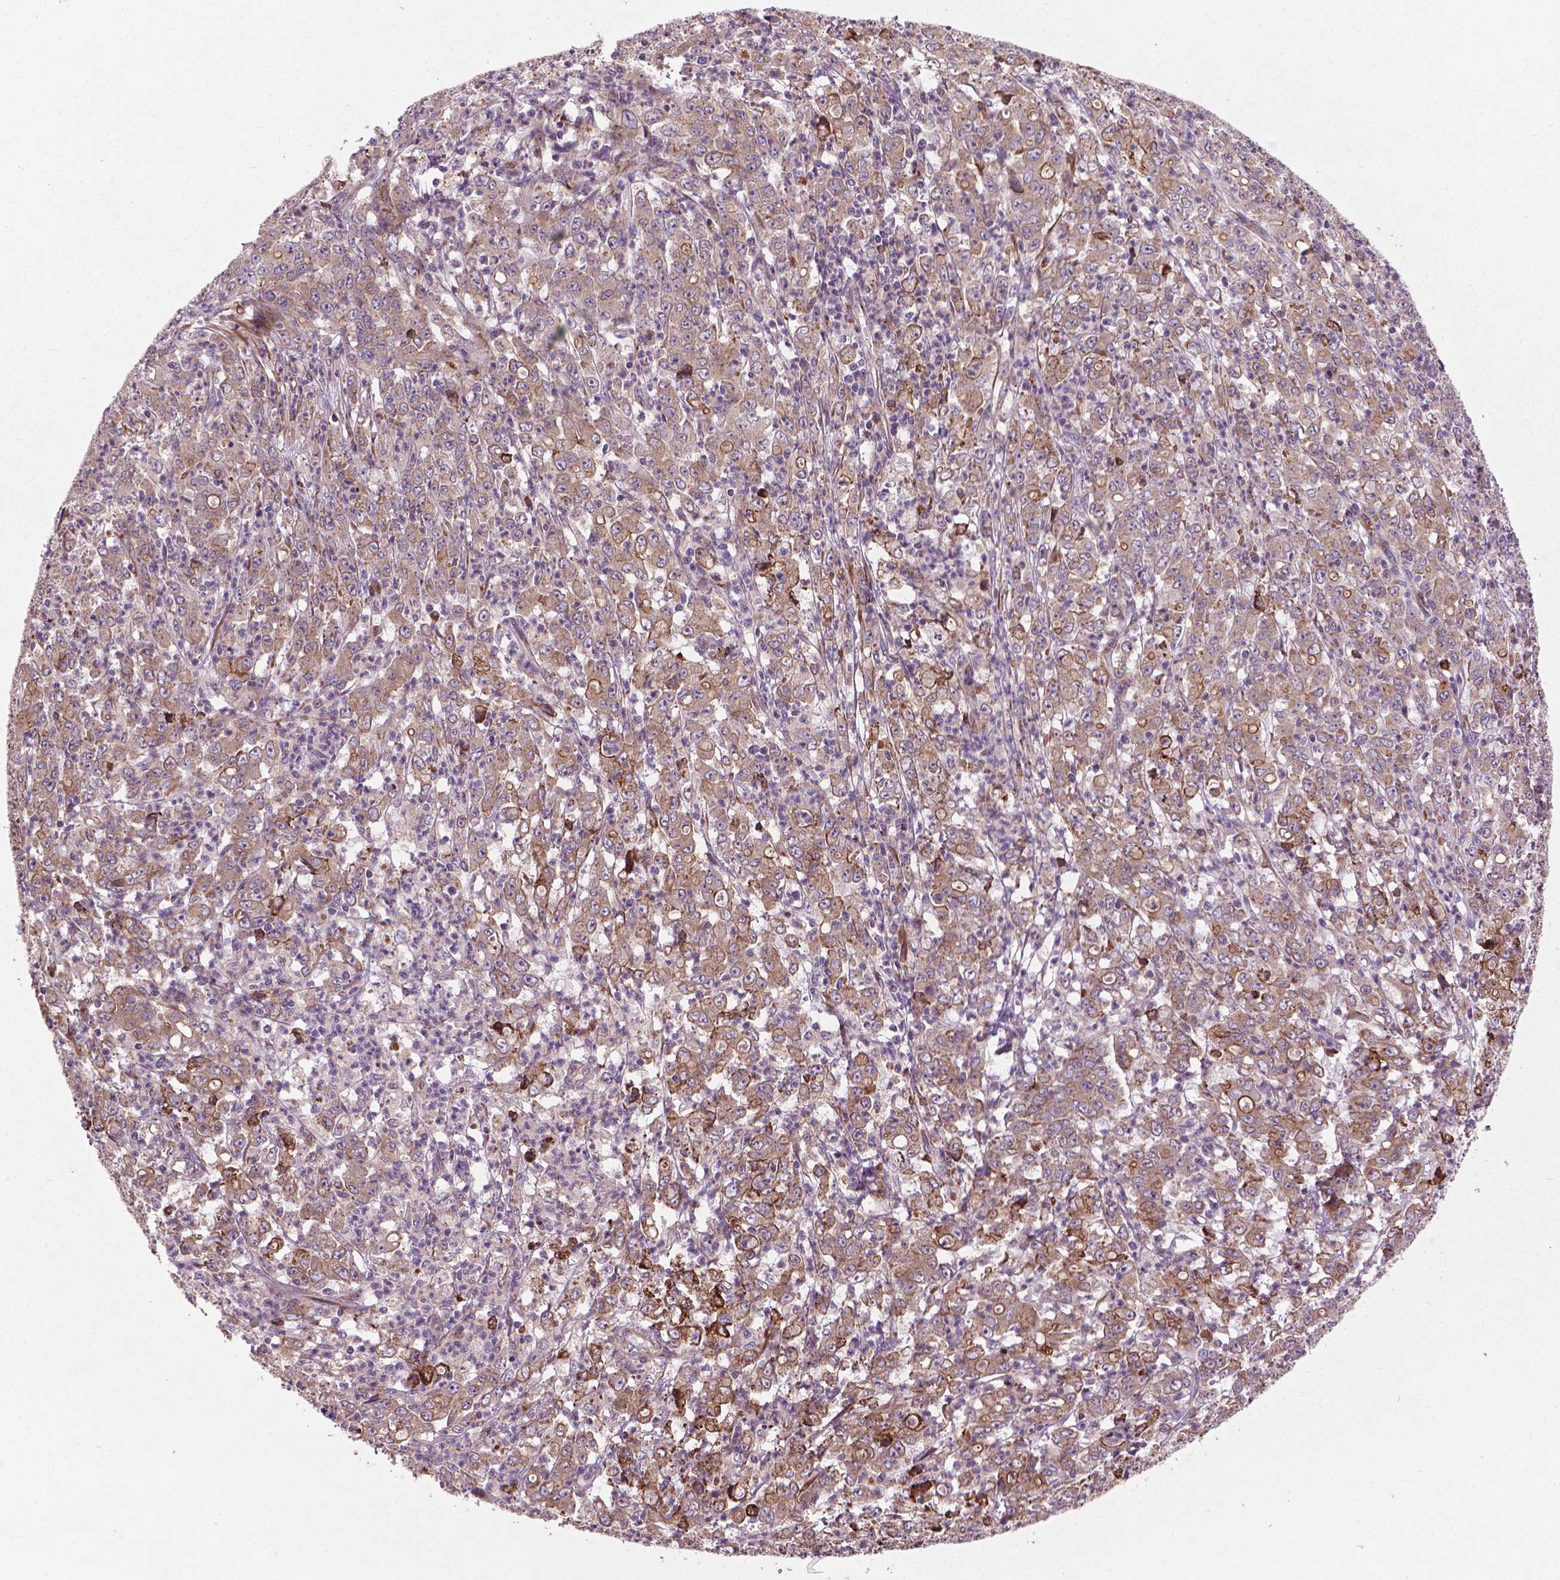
{"staining": {"intensity": "weak", "quantity": ">75%", "location": "cytoplasmic/membranous"}, "tissue": "stomach cancer", "cell_type": "Tumor cells", "image_type": "cancer", "snomed": [{"axis": "morphology", "description": "Adenocarcinoma, NOS"}, {"axis": "topography", "description": "Stomach, lower"}], "caption": "Adenocarcinoma (stomach) stained with a protein marker exhibits weak staining in tumor cells.", "gene": "MYH14", "patient": {"sex": "female", "age": 71}}